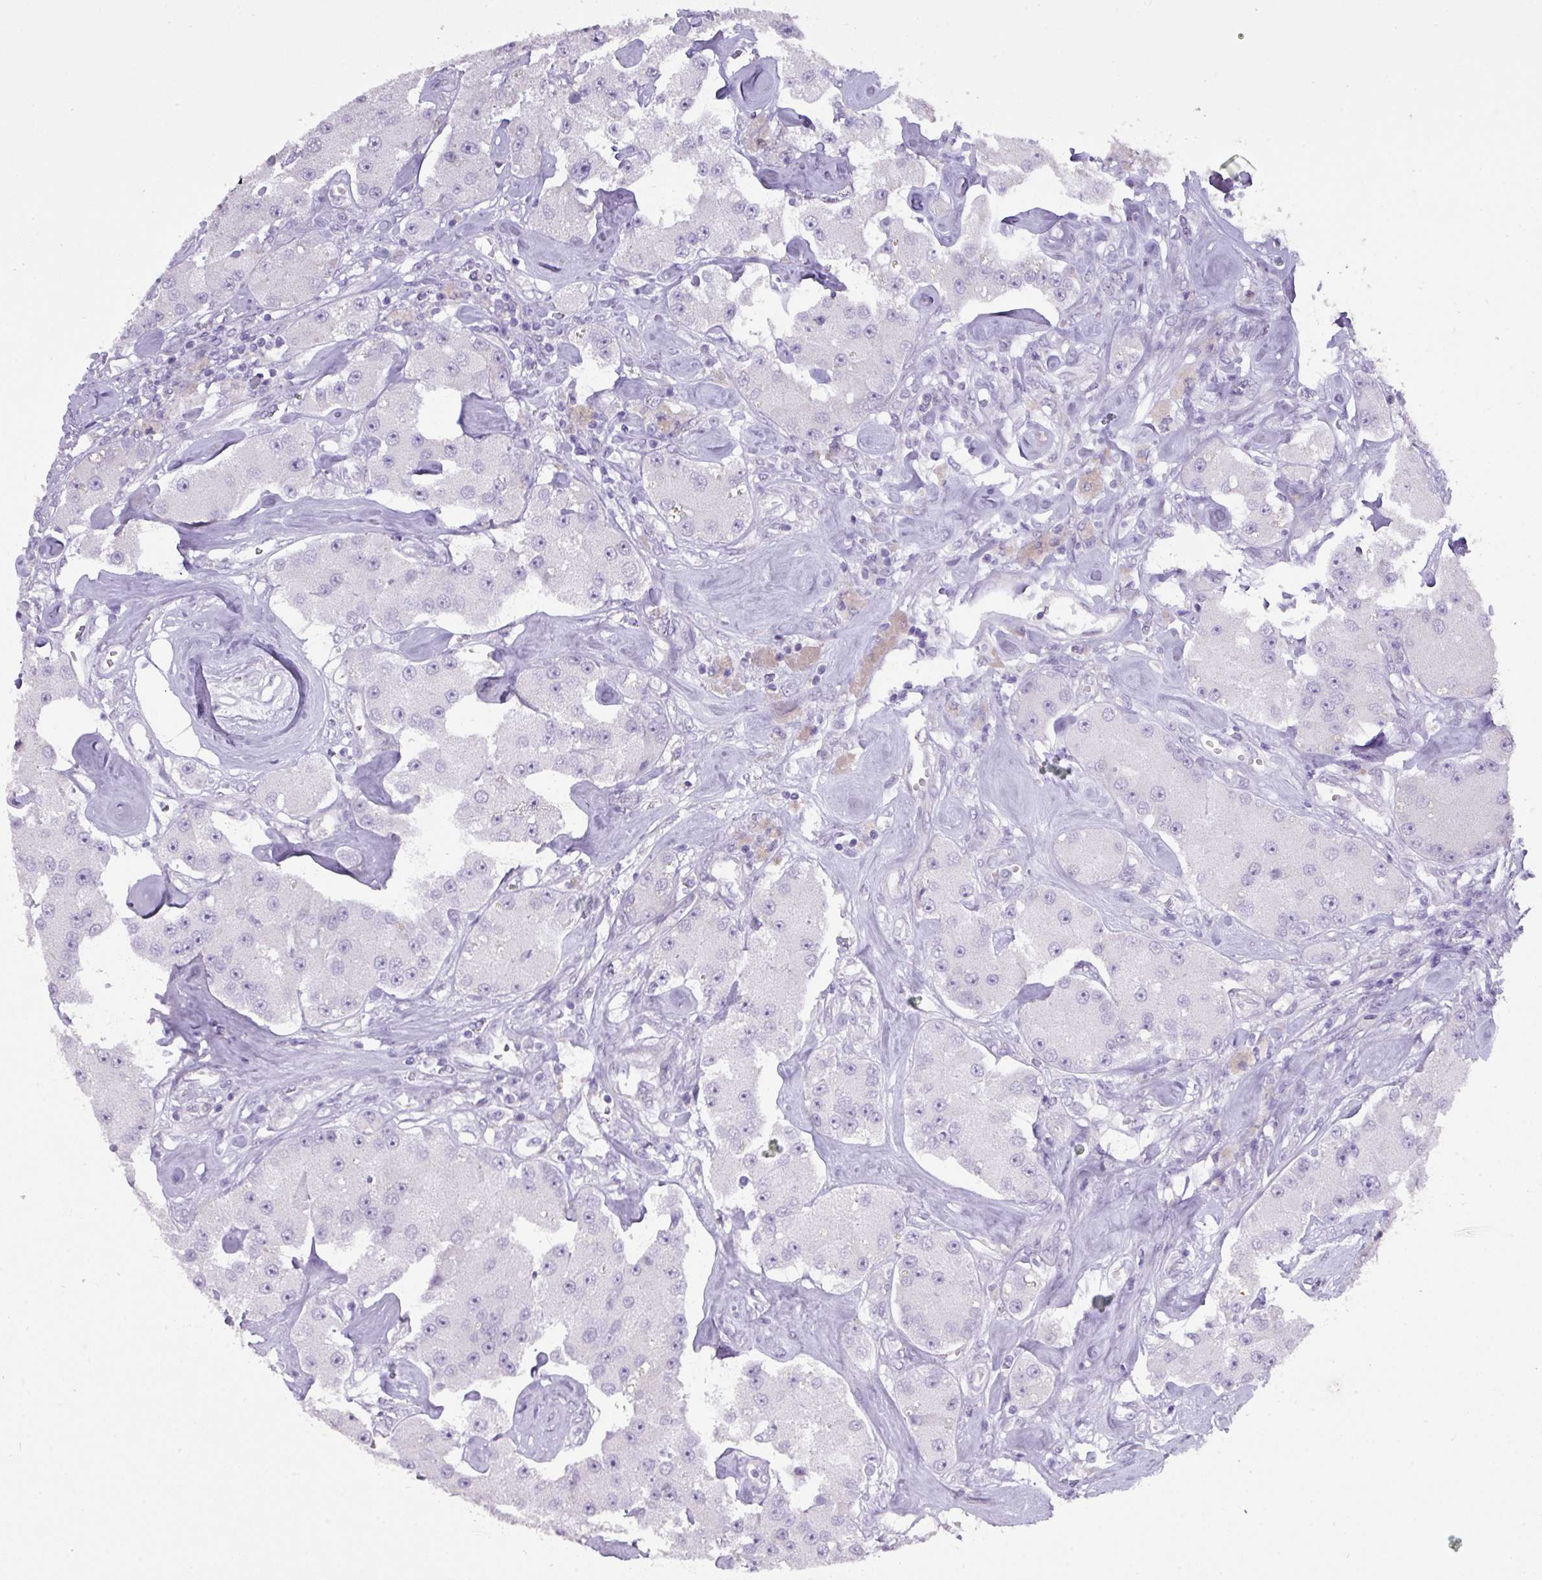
{"staining": {"intensity": "negative", "quantity": "none", "location": "none"}, "tissue": "carcinoid", "cell_type": "Tumor cells", "image_type": "cancer", "snomed": [{"axis": "morphology", "description": "Carcinoid, malignant, NOS"}, {"axis": "topography", "description": "Pancreas"}], "caption": "This is a photomicrograph of immunohistochemistry staining of carcinoid, which shows no expression in tumor cells.", "gene": "ANKRD13B", "patient": {"sex": "male", "age": 41}}